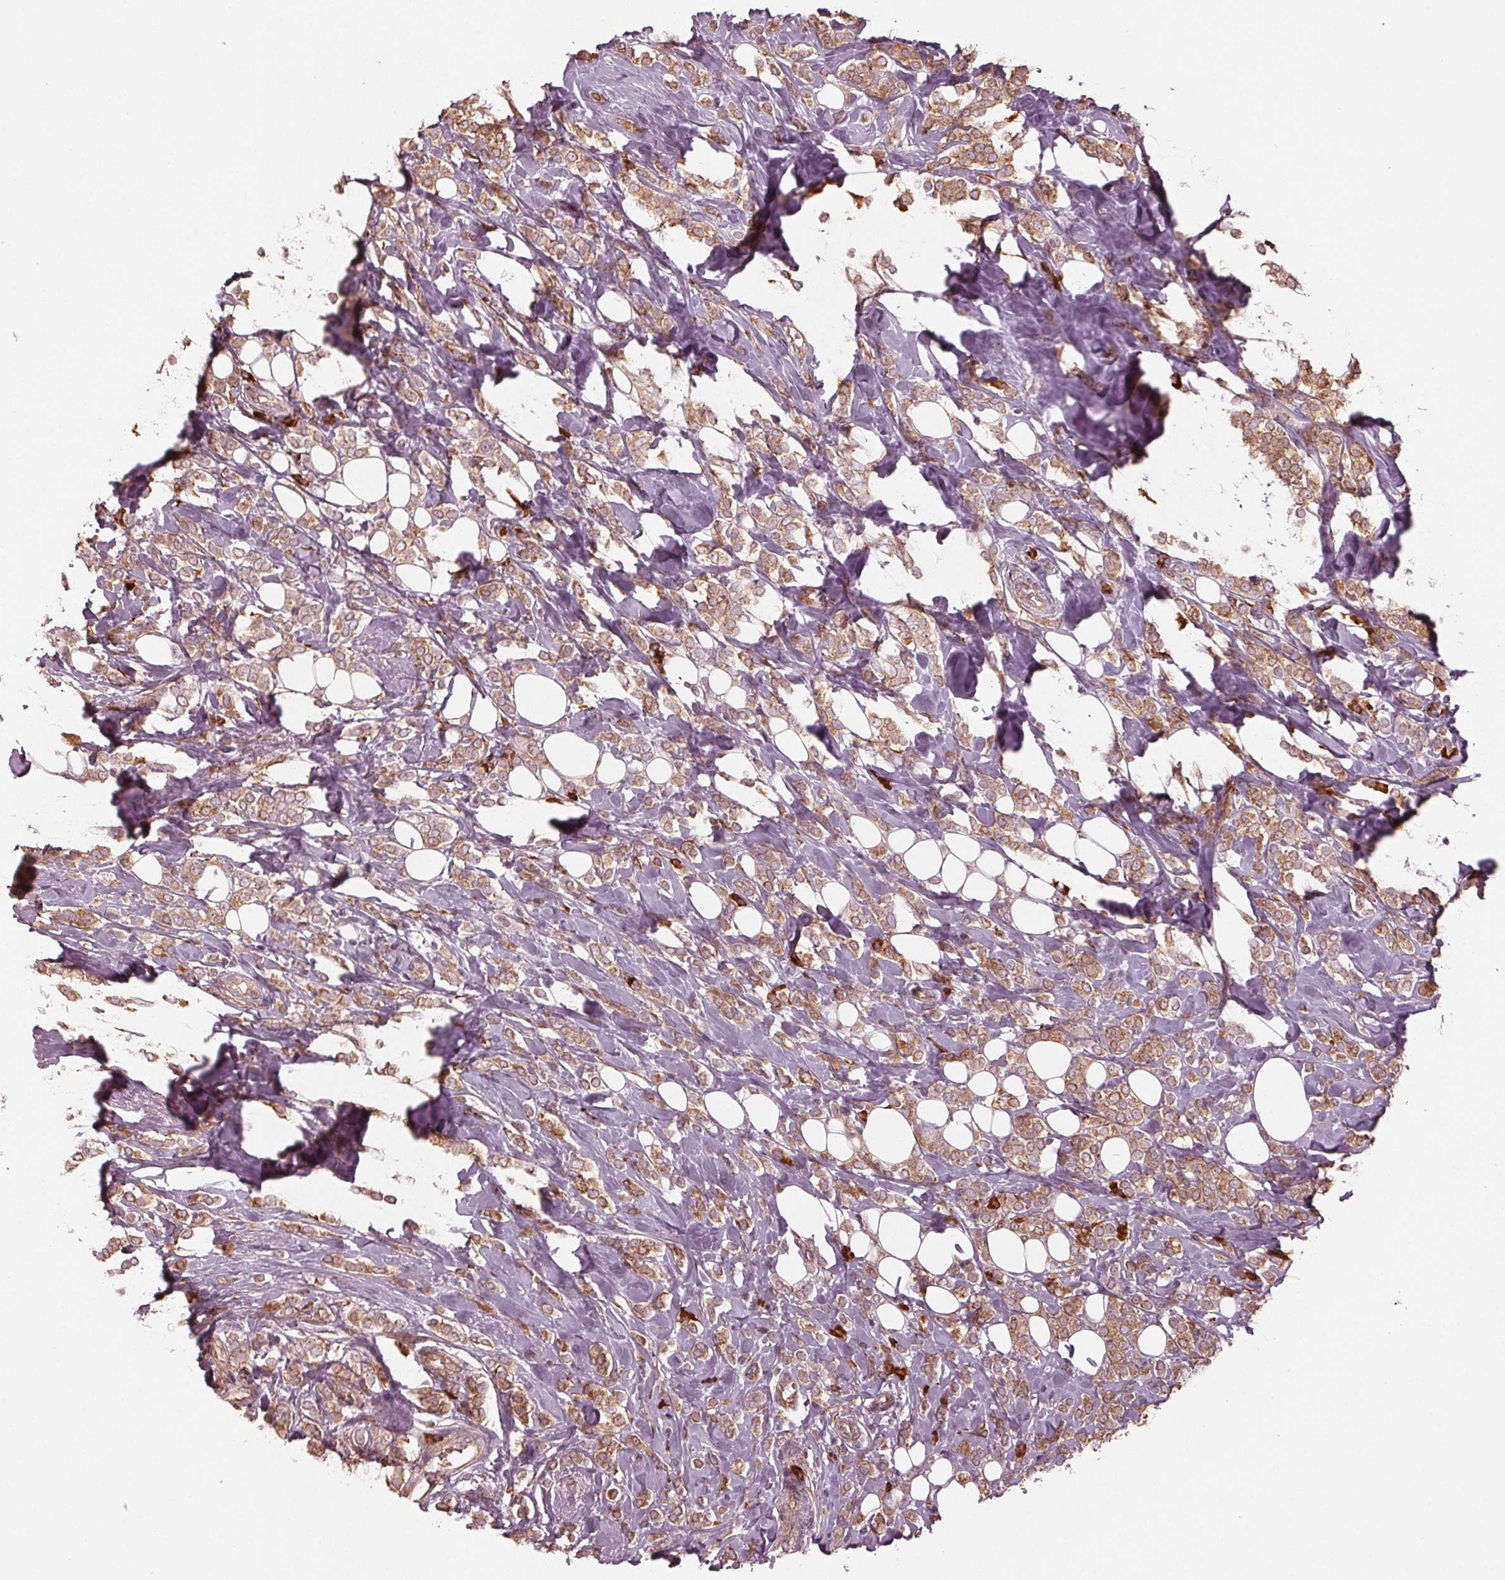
{"staining": {"intensity": "moderate", "quantity": ">75%", "location": "cytoplasmic/membranous"}, "tissue": "breast cancer", "cell_type": "Tumor cells", "image_type": "cancer", "snomed": [{"axis": "morphology", "description": "Lobular carcinoma"}, {"axis": "topography", "description": "Breast"}], "caption": "A histopathology image showing moderate cytoplasmic/membranous staining in approximately >75% of tumor cells in breast cancer (lobular carcinoma), as visualized by brown immunohistochemical staining.", "gene": "CMIP", "patient": {"sex": "female", "age": 49}}